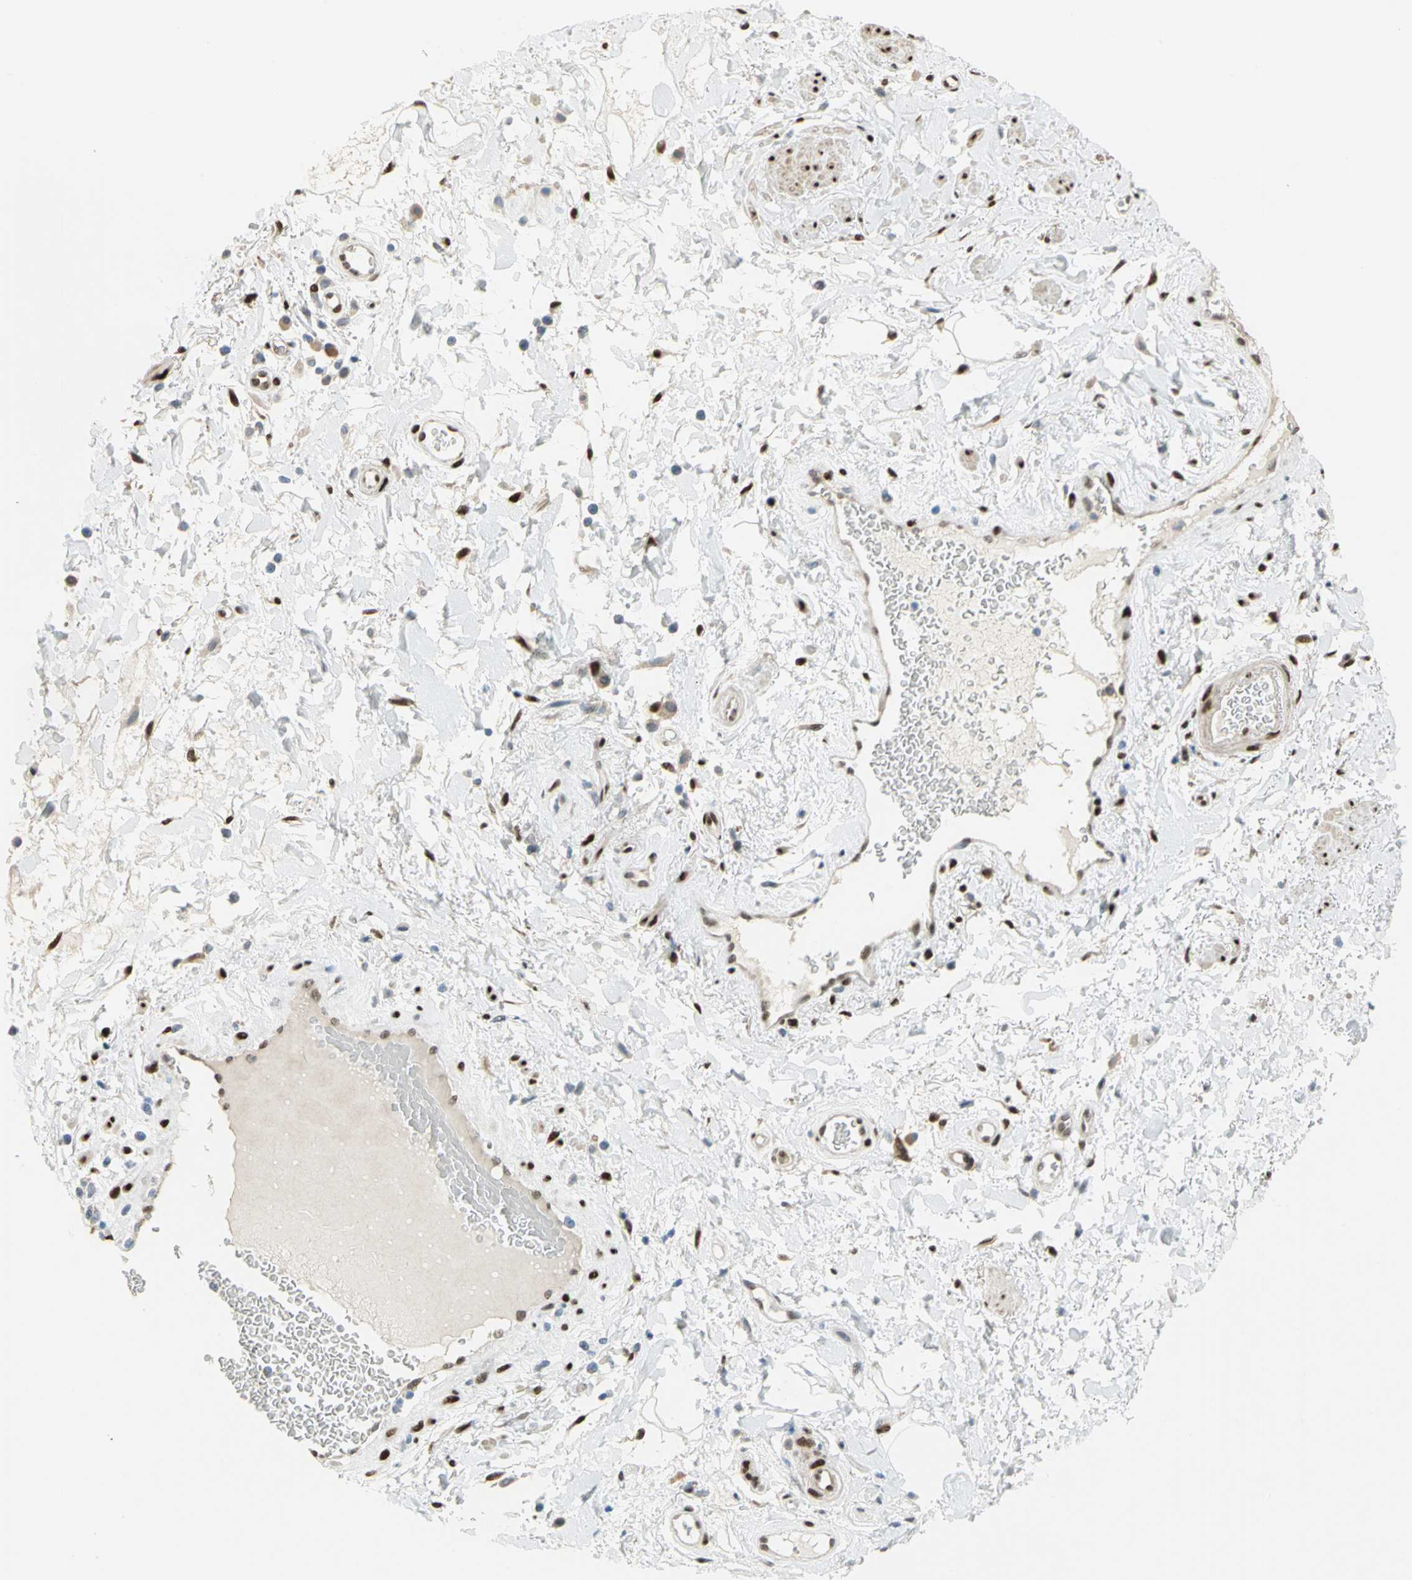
{"staining": {"intensity": "moderate", "quantity": ">75%", "location": "nuclear"}, "tissue": "adipose tissue", "cell_type": "Adipocytes", "image_type": "normal", "snomed": [{"axis": "morphology", "description": "Normal tissue, NOS"}, {"axis": "topography", "description": "Soft tissue"}, {"axis": "topography", "description": "Peripheral nerve tissue"}], "caption": "Brown immunohistochemical staining in unremarkable human adipose tissue displays moderate nuclear positivity in approximately >75% of adipocytes. (Stains: DAB (3,3'-diaminobenzidine) in brown, nuclei in blue, Microscopy: brightfield microscopy at high magnification).", "gene": "RBFOX2", "patient": {"sex": "female", "age": 71}}